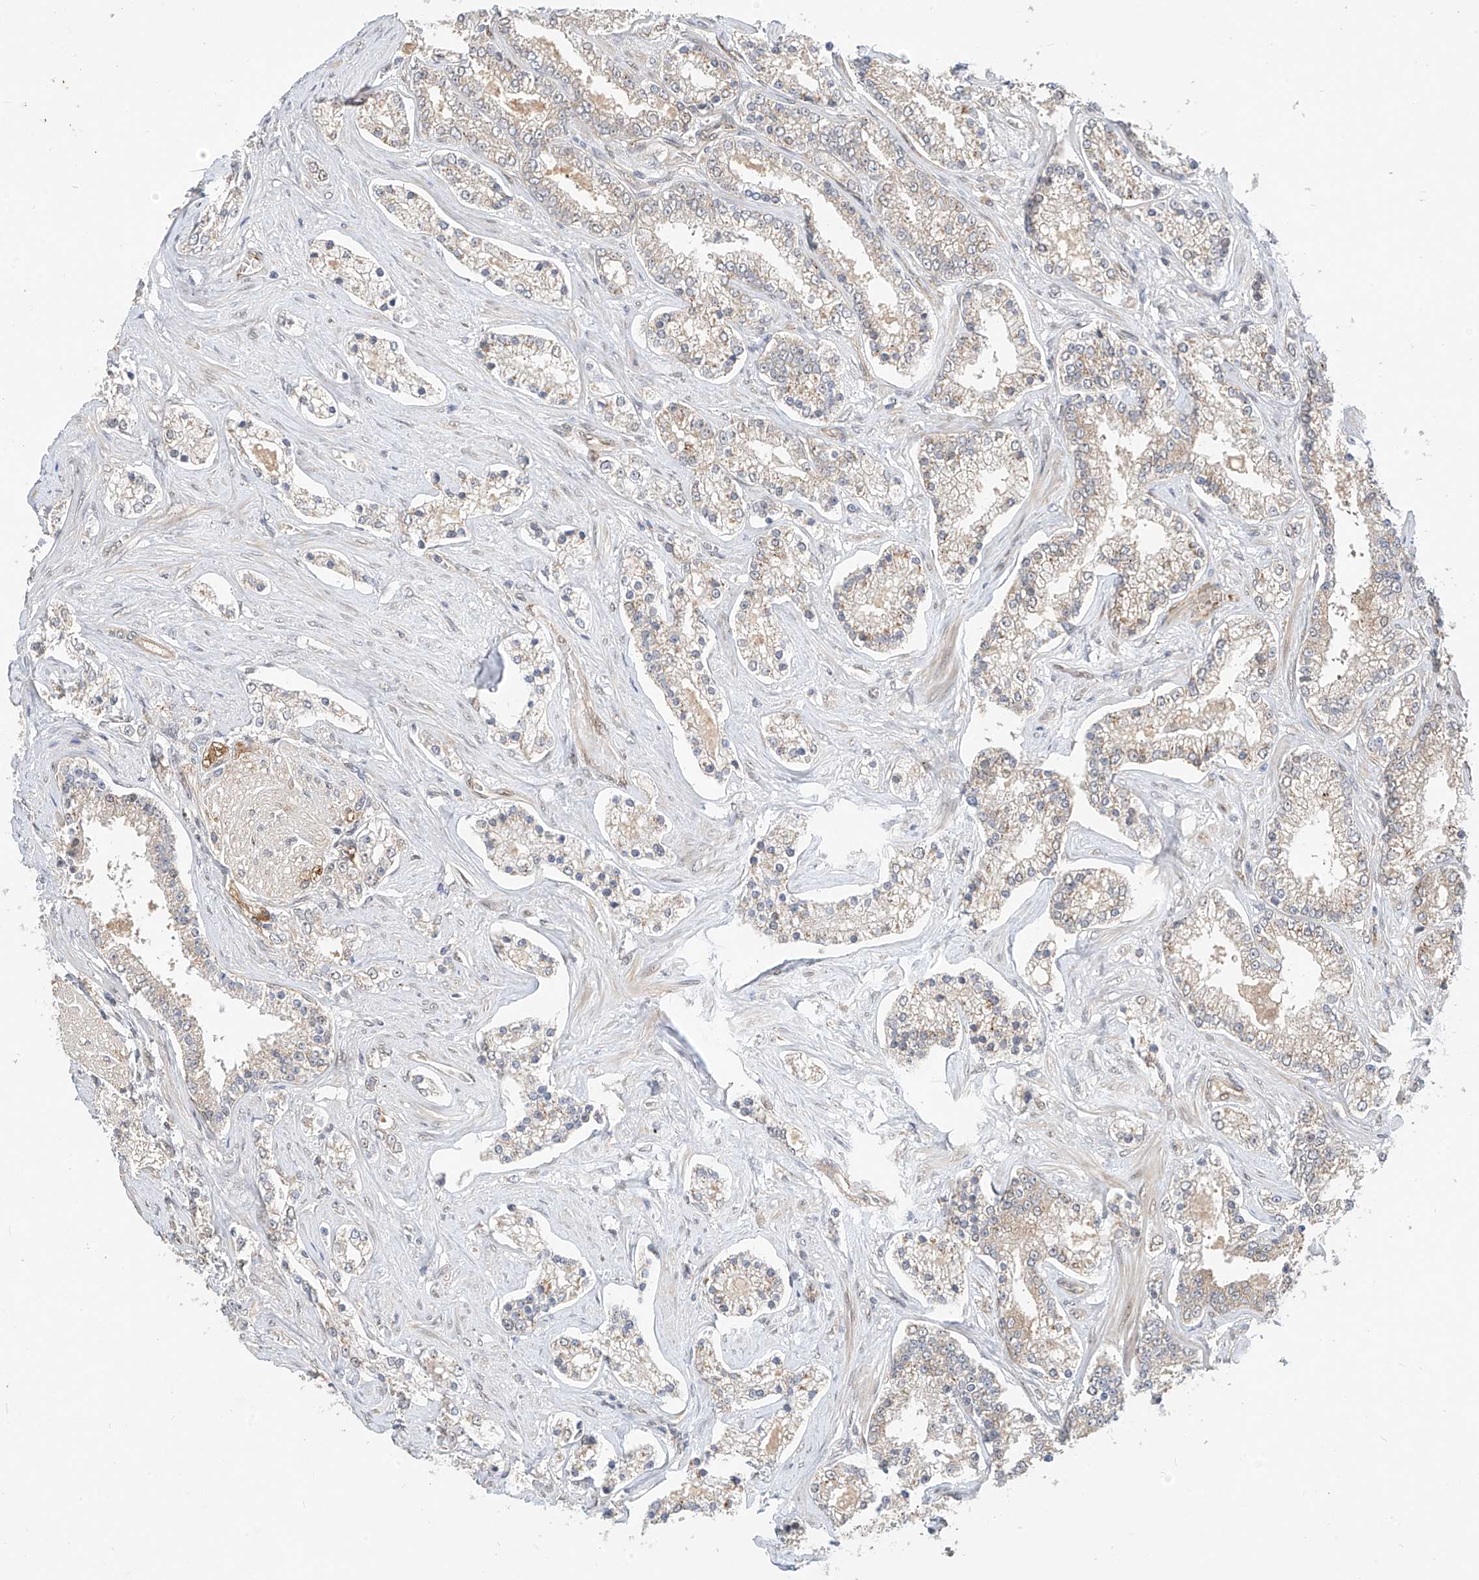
{"staining": {"intensity": "weak", "quantity": "<25%", "location": "cytoplasmic/membranous"}, "tissue": "prostate cancer", "cell_type": "Tumor cells", "image_type": "cancer", "snomed": [{"axis": "morphology", "description": "Normal tissue, NOS"}, {"axis": "morphology", "description": "Adenocarcinoma, High grade"}, {"axis": "topography", "description": "Prostate"}], "caption": "This is a histopathology image of IHC staining of high-grade adenocarcinoma (prostate), which shows no expression in tumor cells.", "gene": "MRTFA", "patient": {"sex": "male", "age": 83}}